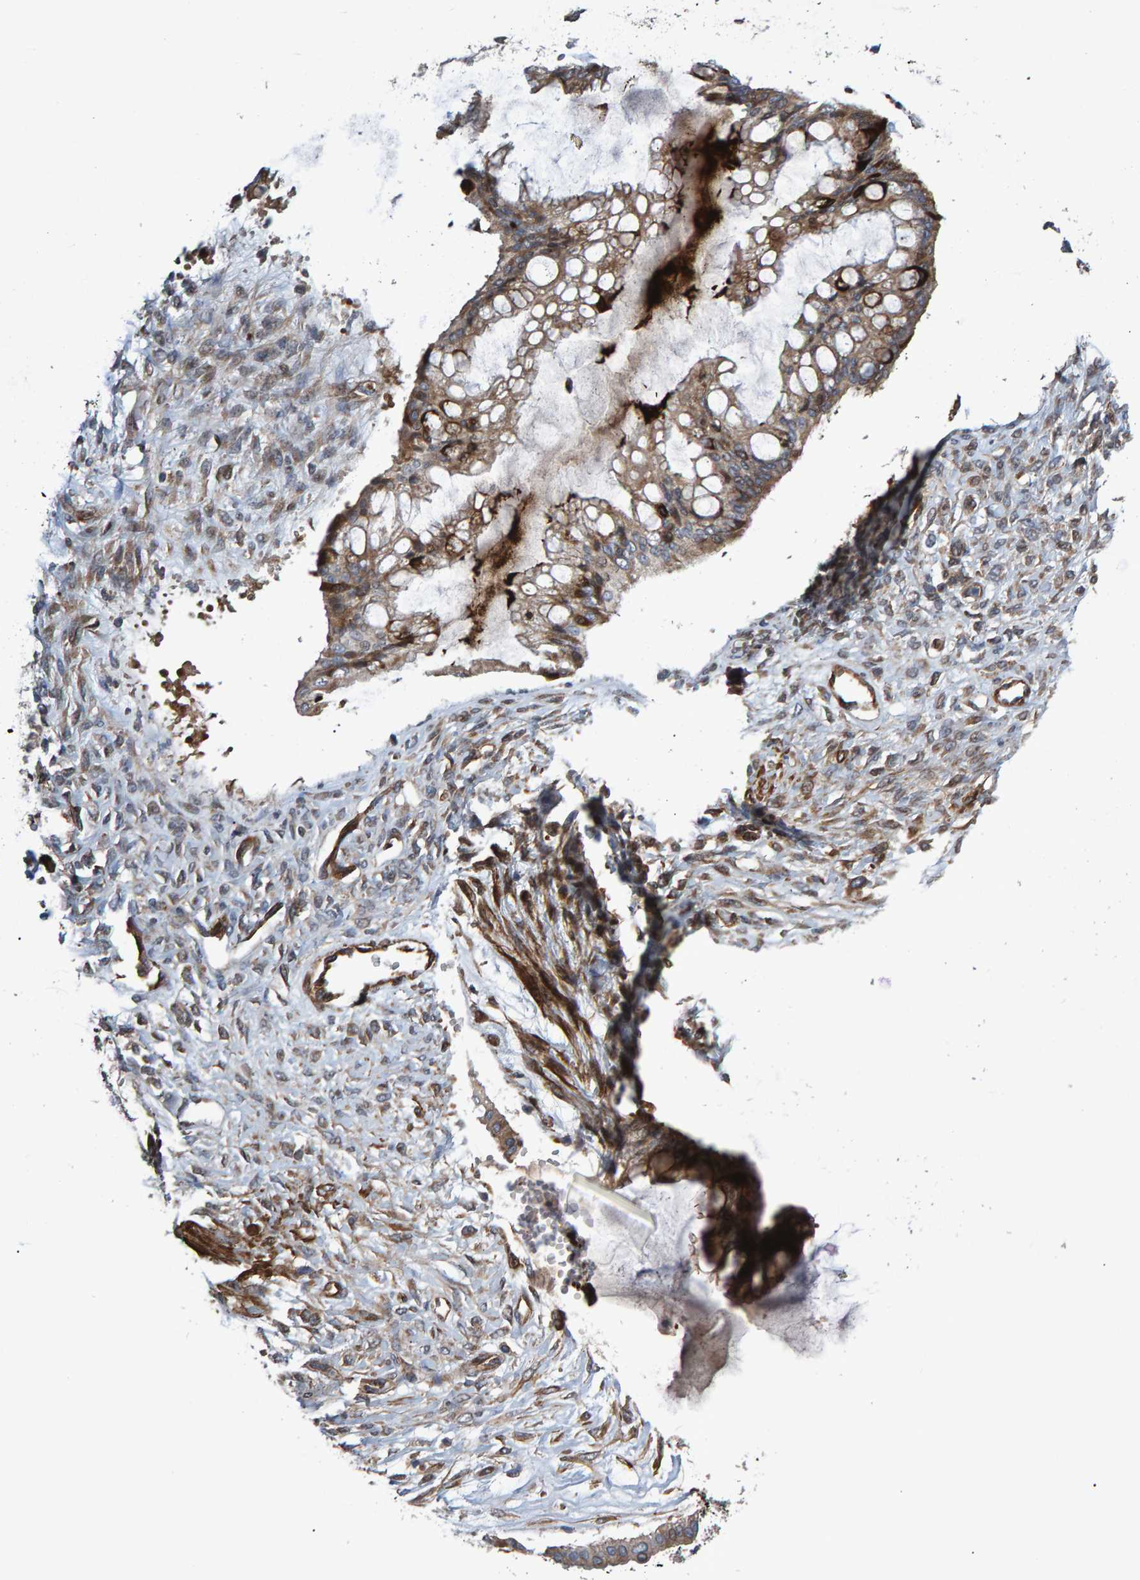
{"staining": {"intensity": "moderate", "quantity": ">75%", "location": "cytoplasmic/membranous"}, "tissue": "ovarian cancer", "cell_type": "Tumor cells", "image_type": "cancer", "snomed": [{"axis": "morphology", "description": "Cystadenocarcinoma, mucinous, NOS"}, {"axis": "topography", "description": "Ovary"}], "caption": "Immunohistochemistry (DAB (3,3'-diaminobenzidine)) staining of mucinous cystadenocarcinoma (ovarian) shows moderate cytoplasmic/membranous protein staining in about >75% of tumor cells.", "gene": "SLIT2", "patient": {"sex": "female", "age": 73}}